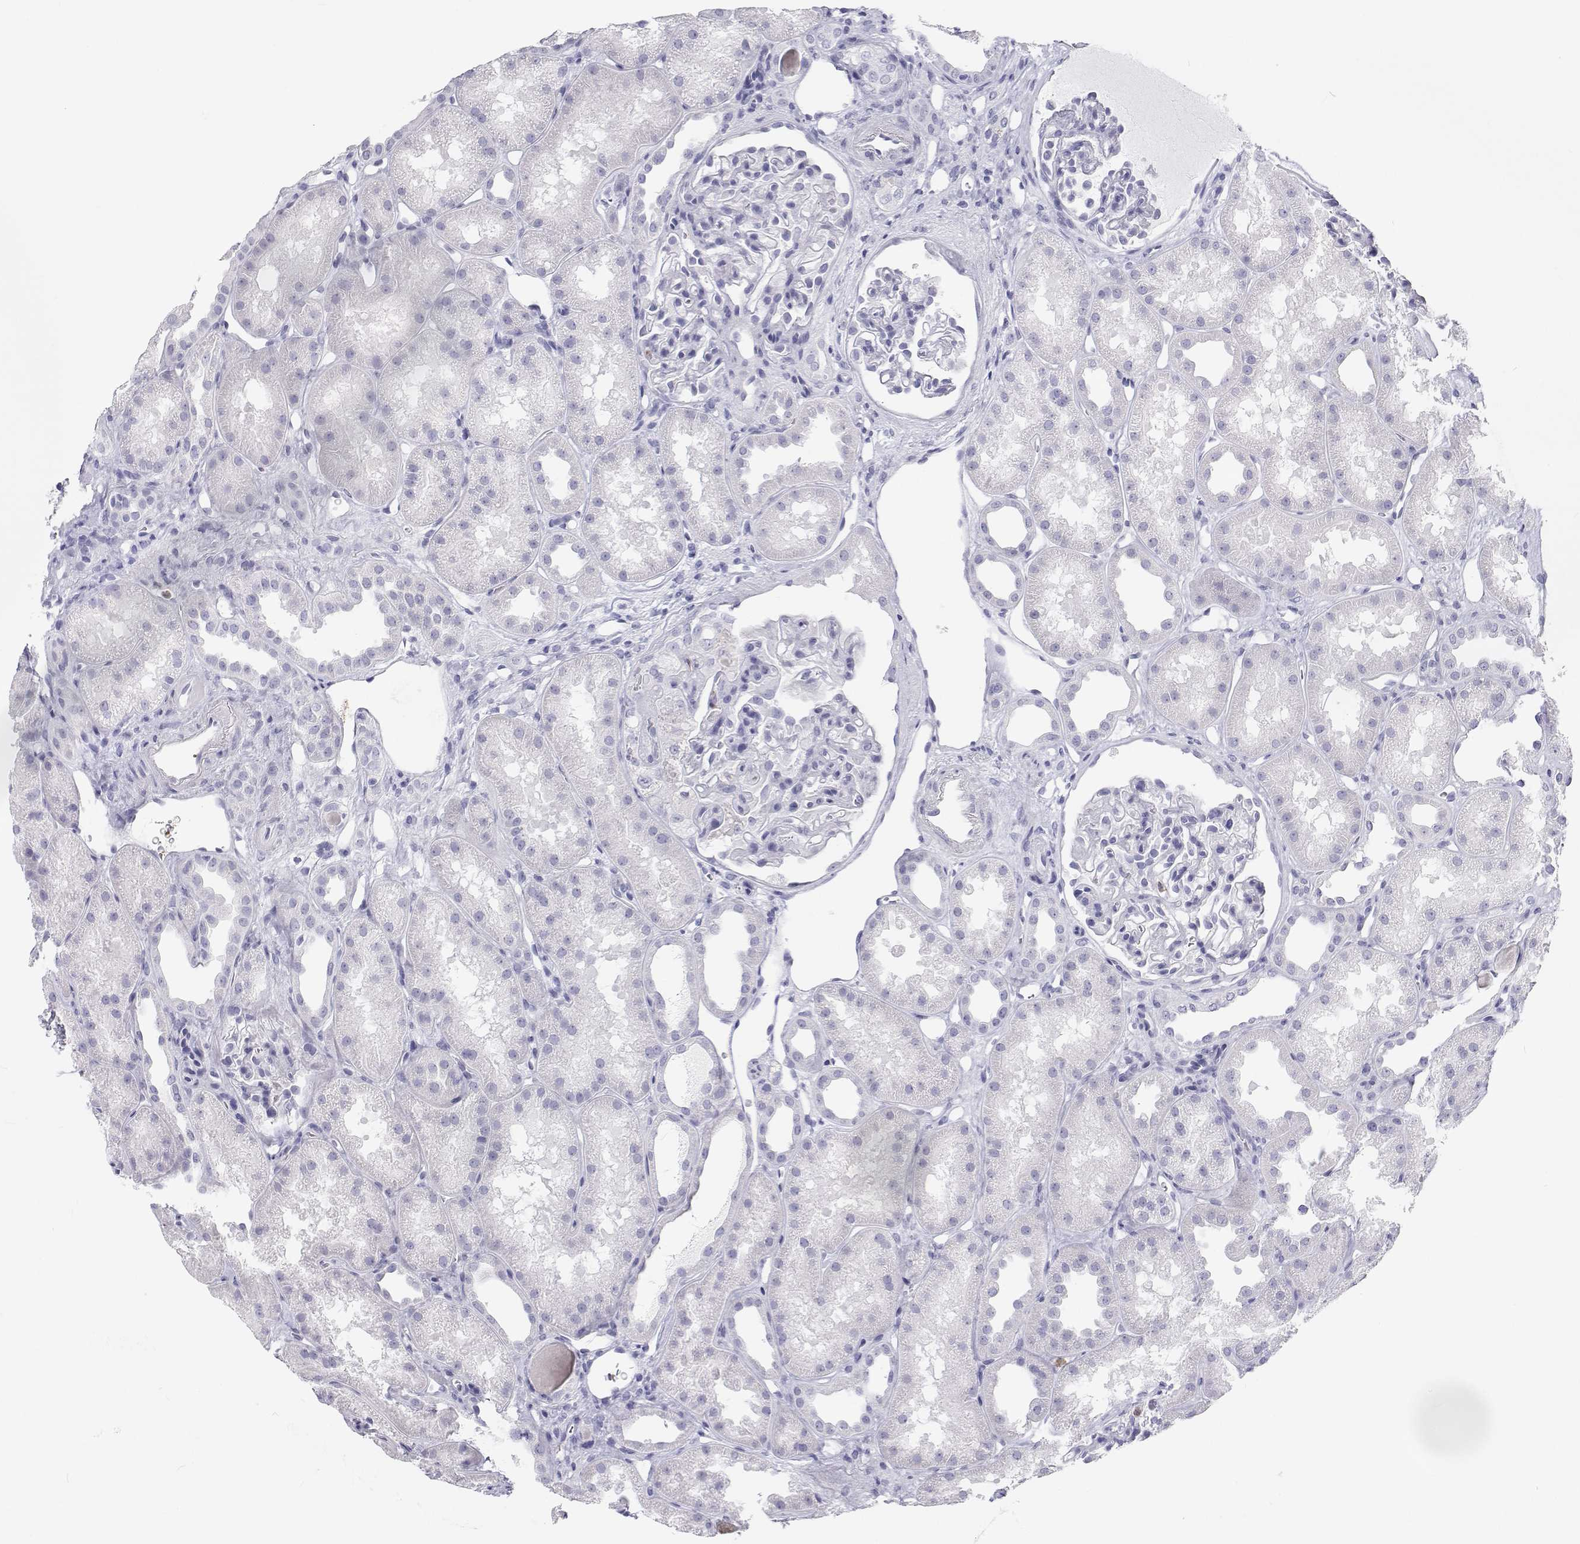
{"staining": {"intensity": "negative", "quantity": "none", "location": "none"}, "tissue": "kidney", "cell_type": "Cells in glomeruli", "image_type": "normal", "snomed": [{"axis": "morphology", "description": "Normal tissue, NOS"}, {"axis": "topography", "description": "Kidney"}], "caption": "Immunohistochemistry (IHC) photomicrograph of normal kidney: kidney stained with DAB displays no significant protein positivity in cells in glomeruli.", "gene": "SFTPB", "patient": {"sex": "male", "age": 61}}